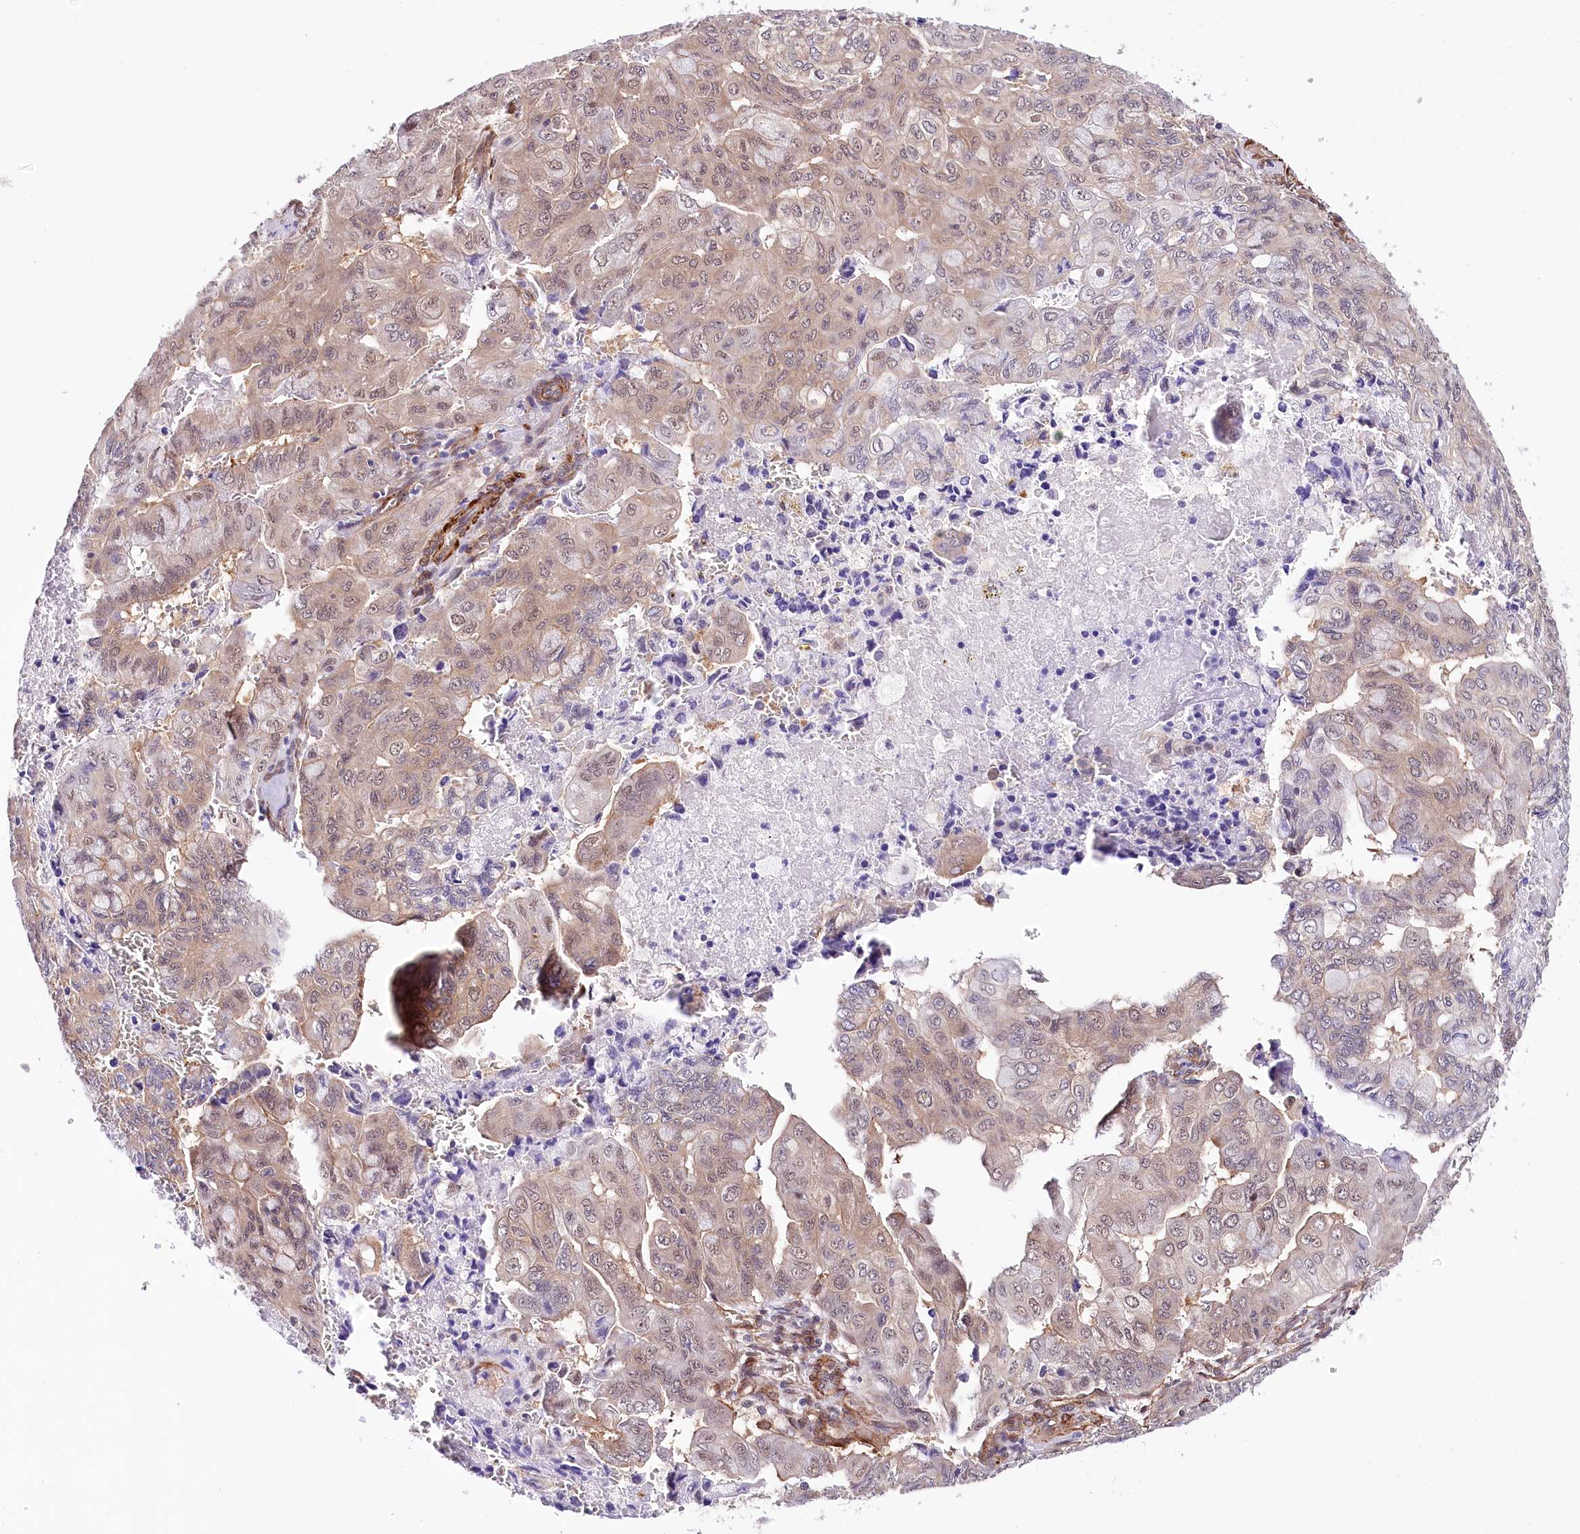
{"staining": {"intensity": "weak", "quantity": "25%-75%", "location": "cytoplasmic/membranous,nuclear"}, "tissue": "pancreatic cancer", "cell_type": "Tumor cells", "image_type": "cancer", "snomed": [{"axis": "morphology", "description": "Adenocarcinoma, NOS"}, {"axis": "topography", "description": "Pancreas"}], "caption": "Immunohistochemical staining of human adenocarcinoma (pancreatic) exhibits weak cytoplasmic/membranous and nuclear protein expression in about 25%-75% of tumor cells. (DAB IHC, brown staining for protein, blue staining for nuclei).", "gene": "PPP2R5B", "patient": {"sex": "male", "age": 51}}